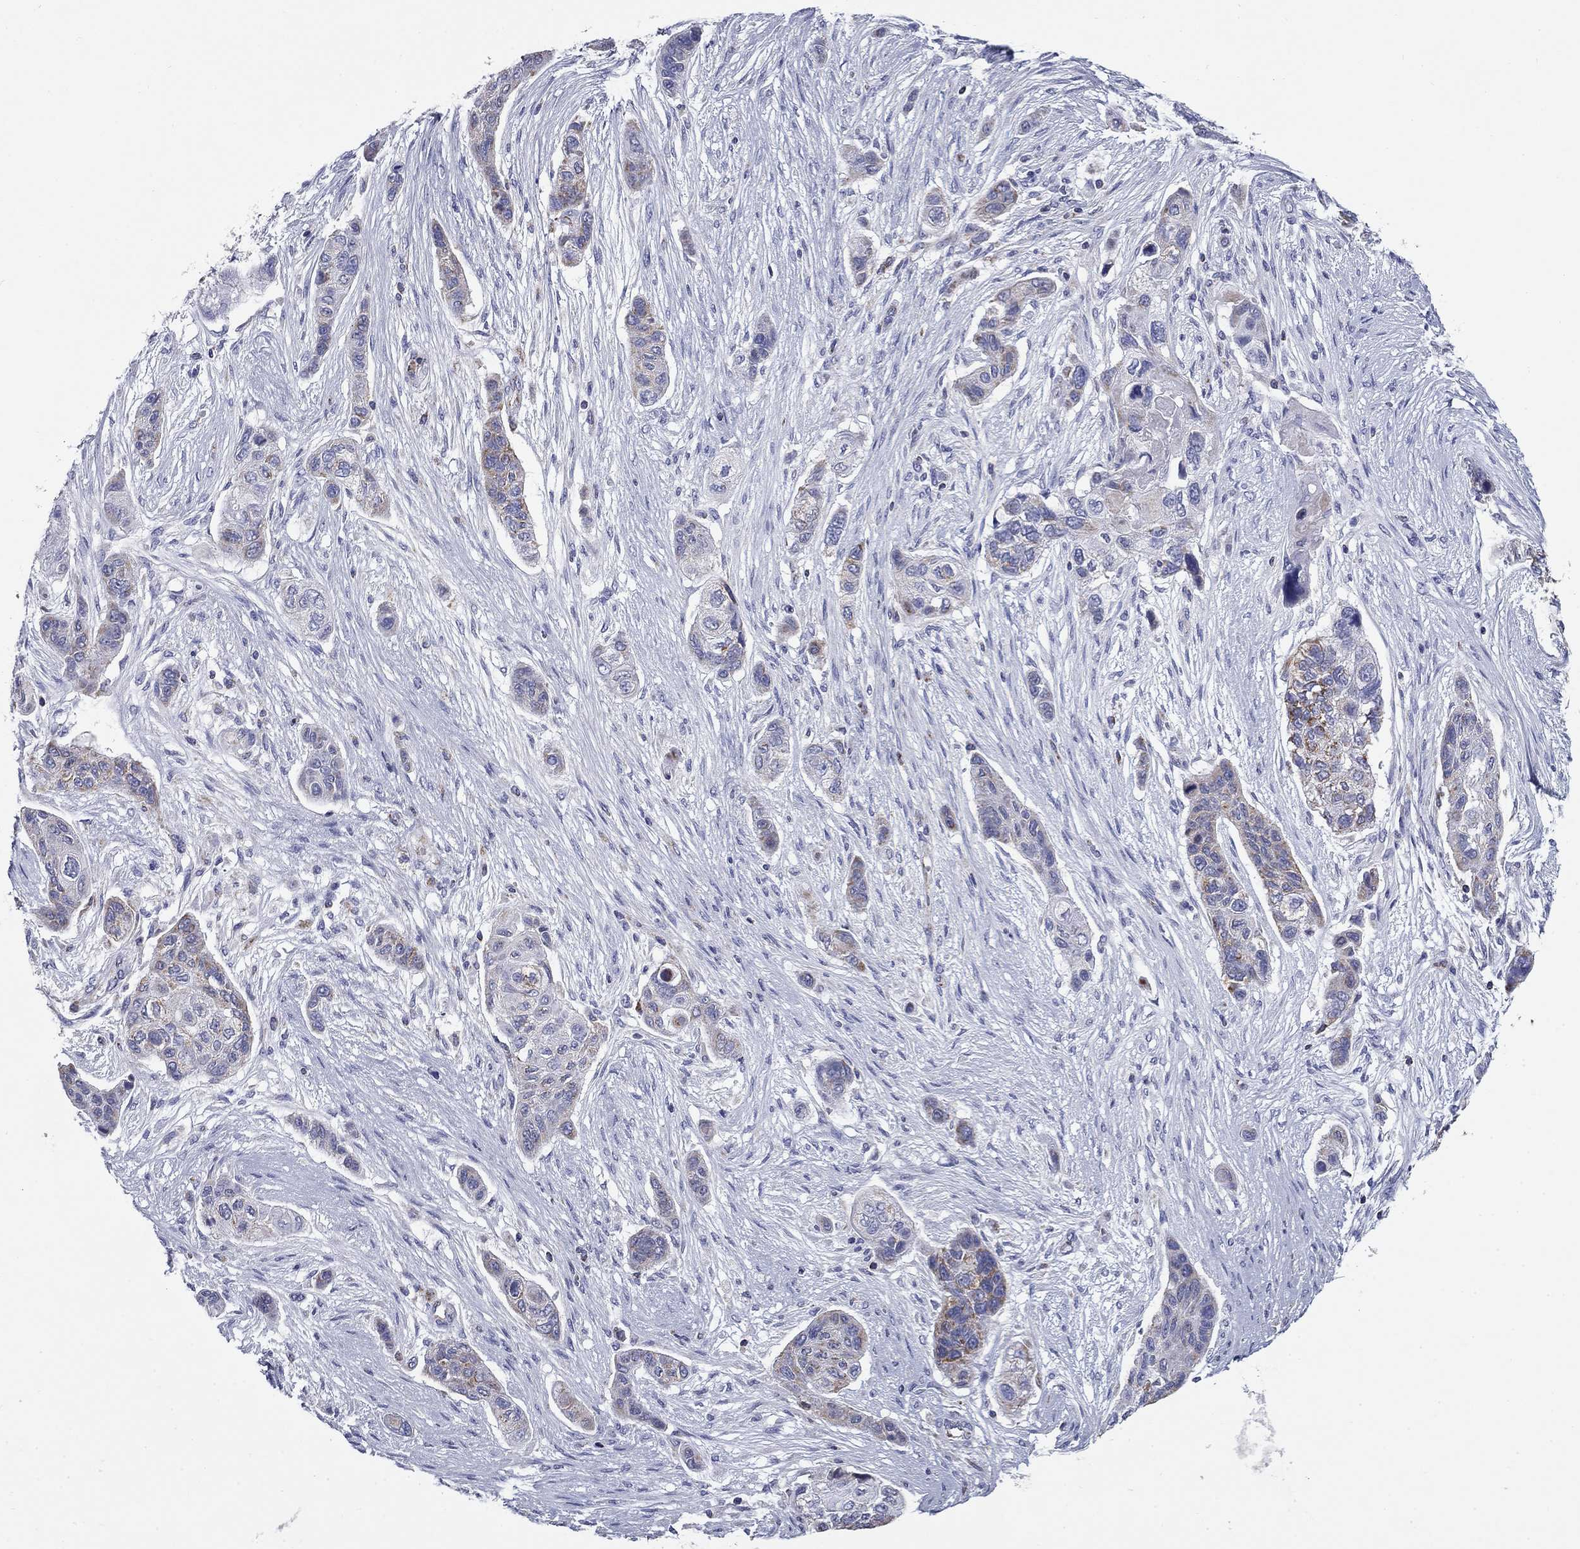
{"staining": {"intensity": "moderate", "quantity": "<25%", "location": "cytoplasmic/membranous"}, "tissue": "lung cancer", "cell_type": "Tumor cells", "image_type": "cancer", "snomed": [{"axis": "morphology", "description": "Squamous cell carcinoma, NOS"}, {"axis": "topography", "description": "Lung"}], "caption": "An image of lung cancer stained for a protein demonstrates moderate cytoplasmic/membranous brown staining in tumor cells. The protein is shown in brown color, while the nuclei are stained blue.", "gene": "NDUFA4L2", "patient": {"sex": "male", "age": 69}}